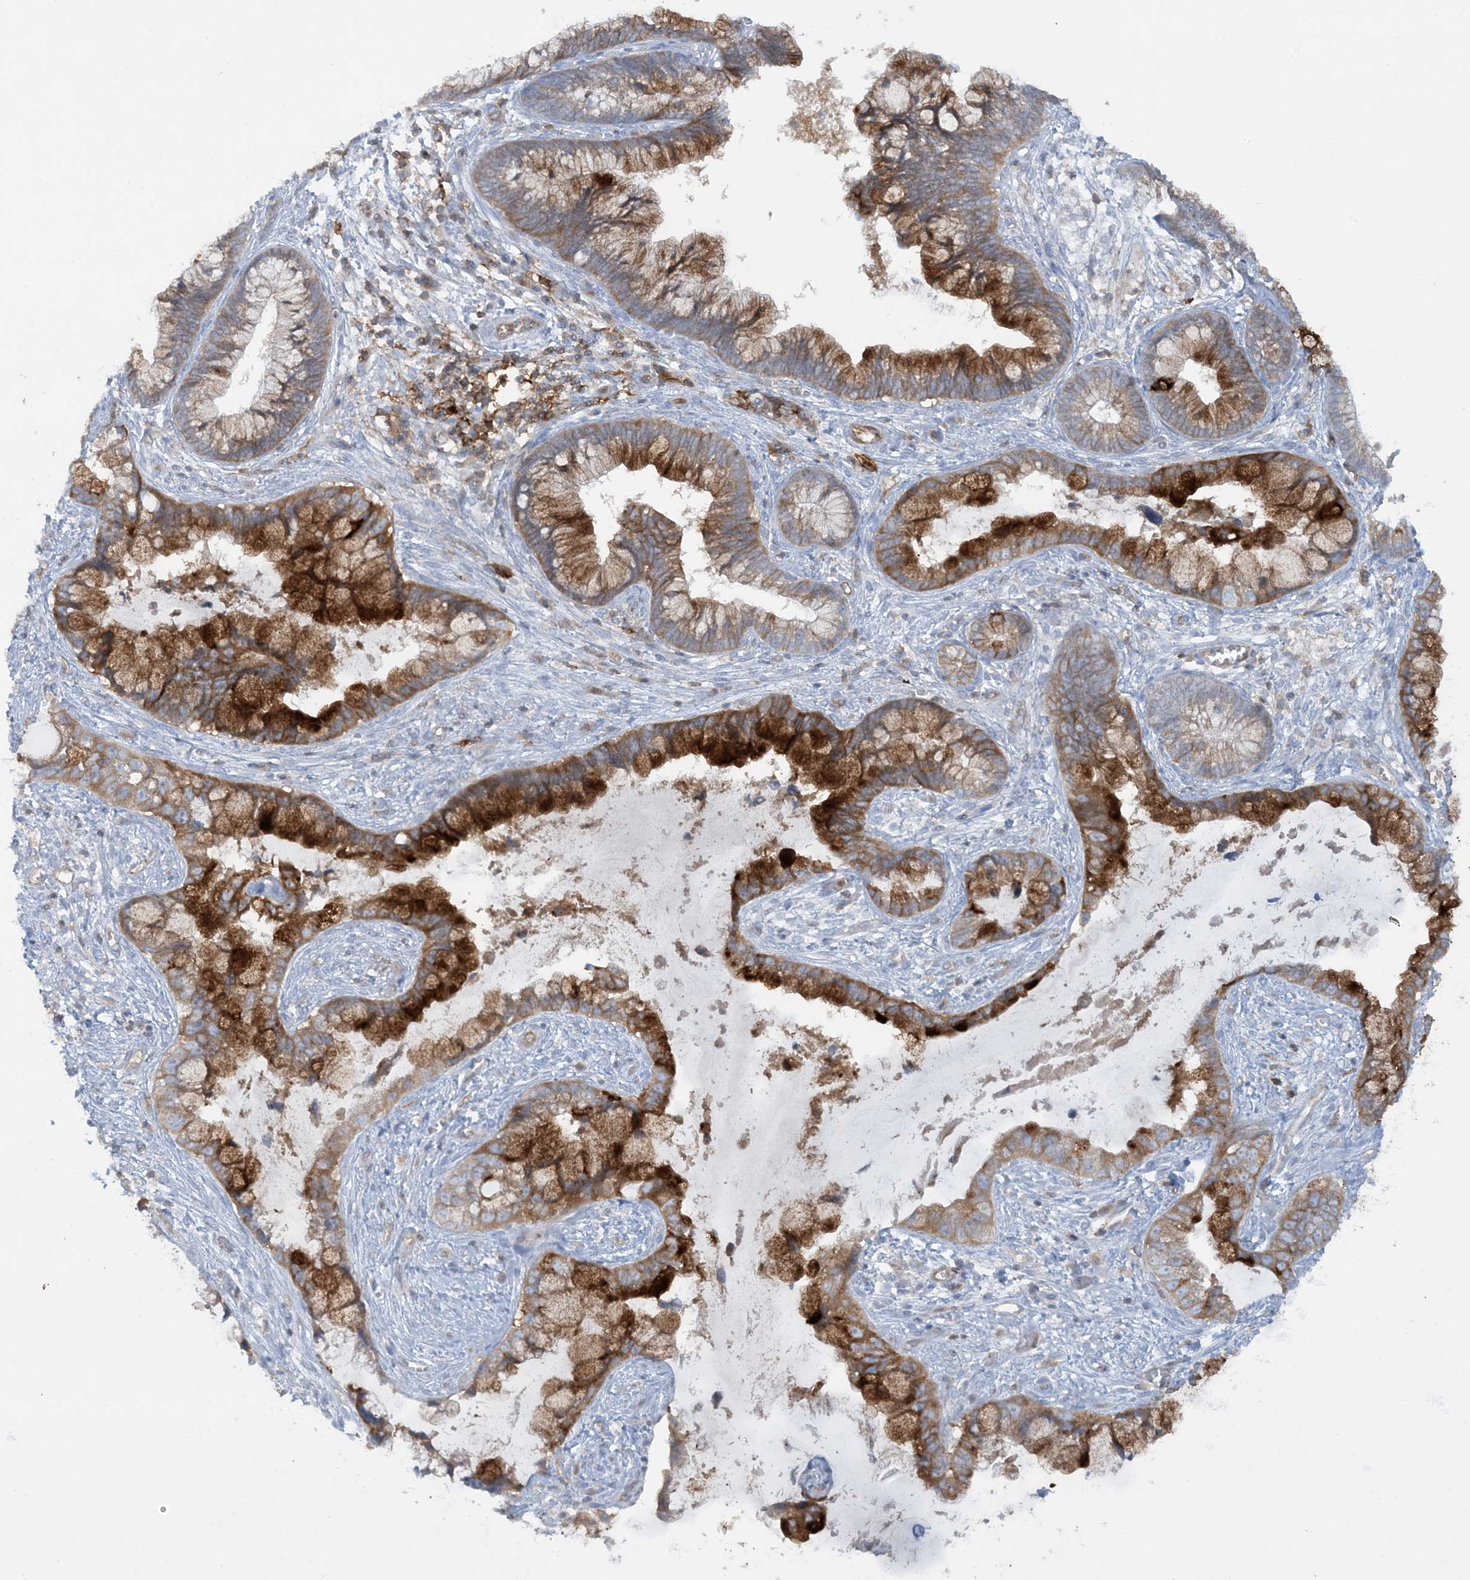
{"staining": {"intensity": "strong", "quantity": ">75%", "location": "cytoplasmic/membranous"}, "tissue": "cervical cancer", "cell_type": "Tumor cells", "image_type": "cancer", "snomed": [{"axis": "morphology", "description": "Adenocarcinoma, NOS"}, {"axis": "topography", "description": "Cervix"}], "caption": "Tumor cells reveal high levels of strong cytoplasmic/membranous staining in about >75% of cells in human cervical cancer. The staining is performed using DAB brown chromogen to label protein expression. The nuclei are counter-stained blue using hematoxylin.", "gene": "HLA-E", "patient": {"sex": "female", "age": 44}}